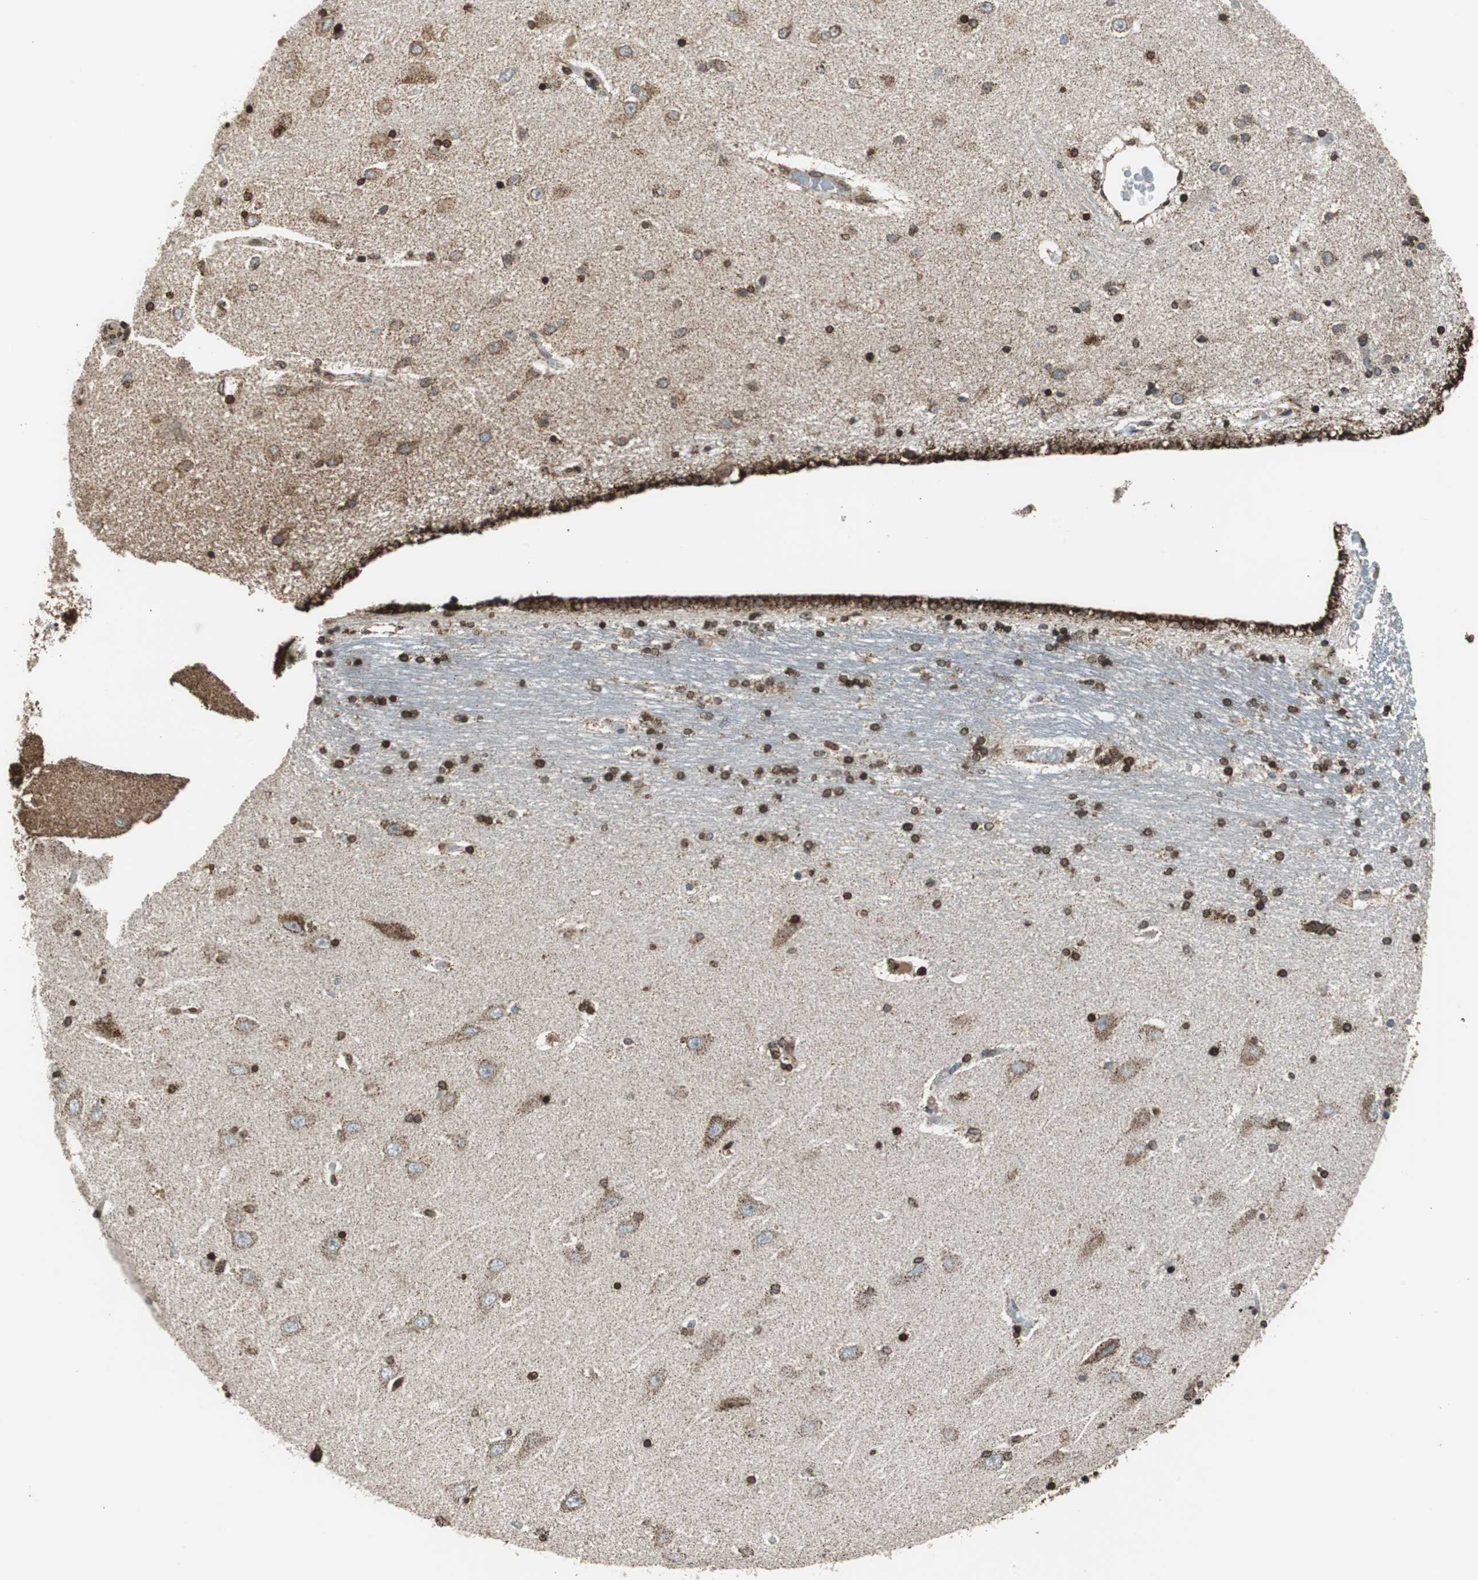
{"staining": {"intensity": "strong", "quantity": ">75%", "location": "cytoplasmic/membranous"}, "tissue": "hippocampus", "cell_type": "Glial cells", "image_type": "normal", "snomed": [{"axis": "morphology", "description": "Normal tissue, NOS"}, {"axis": "topography", "description": "Hippocampus"}], "caption": "Normal hippocampus displays strong cytoplasmic/membranous positivity in about >75% of glial cells Immunohistochemistry stains the protein of interest in brown and the nuclei are stained blue..", "gene": "HSPA9", "patient": {"sex": "female", "age": 54}}